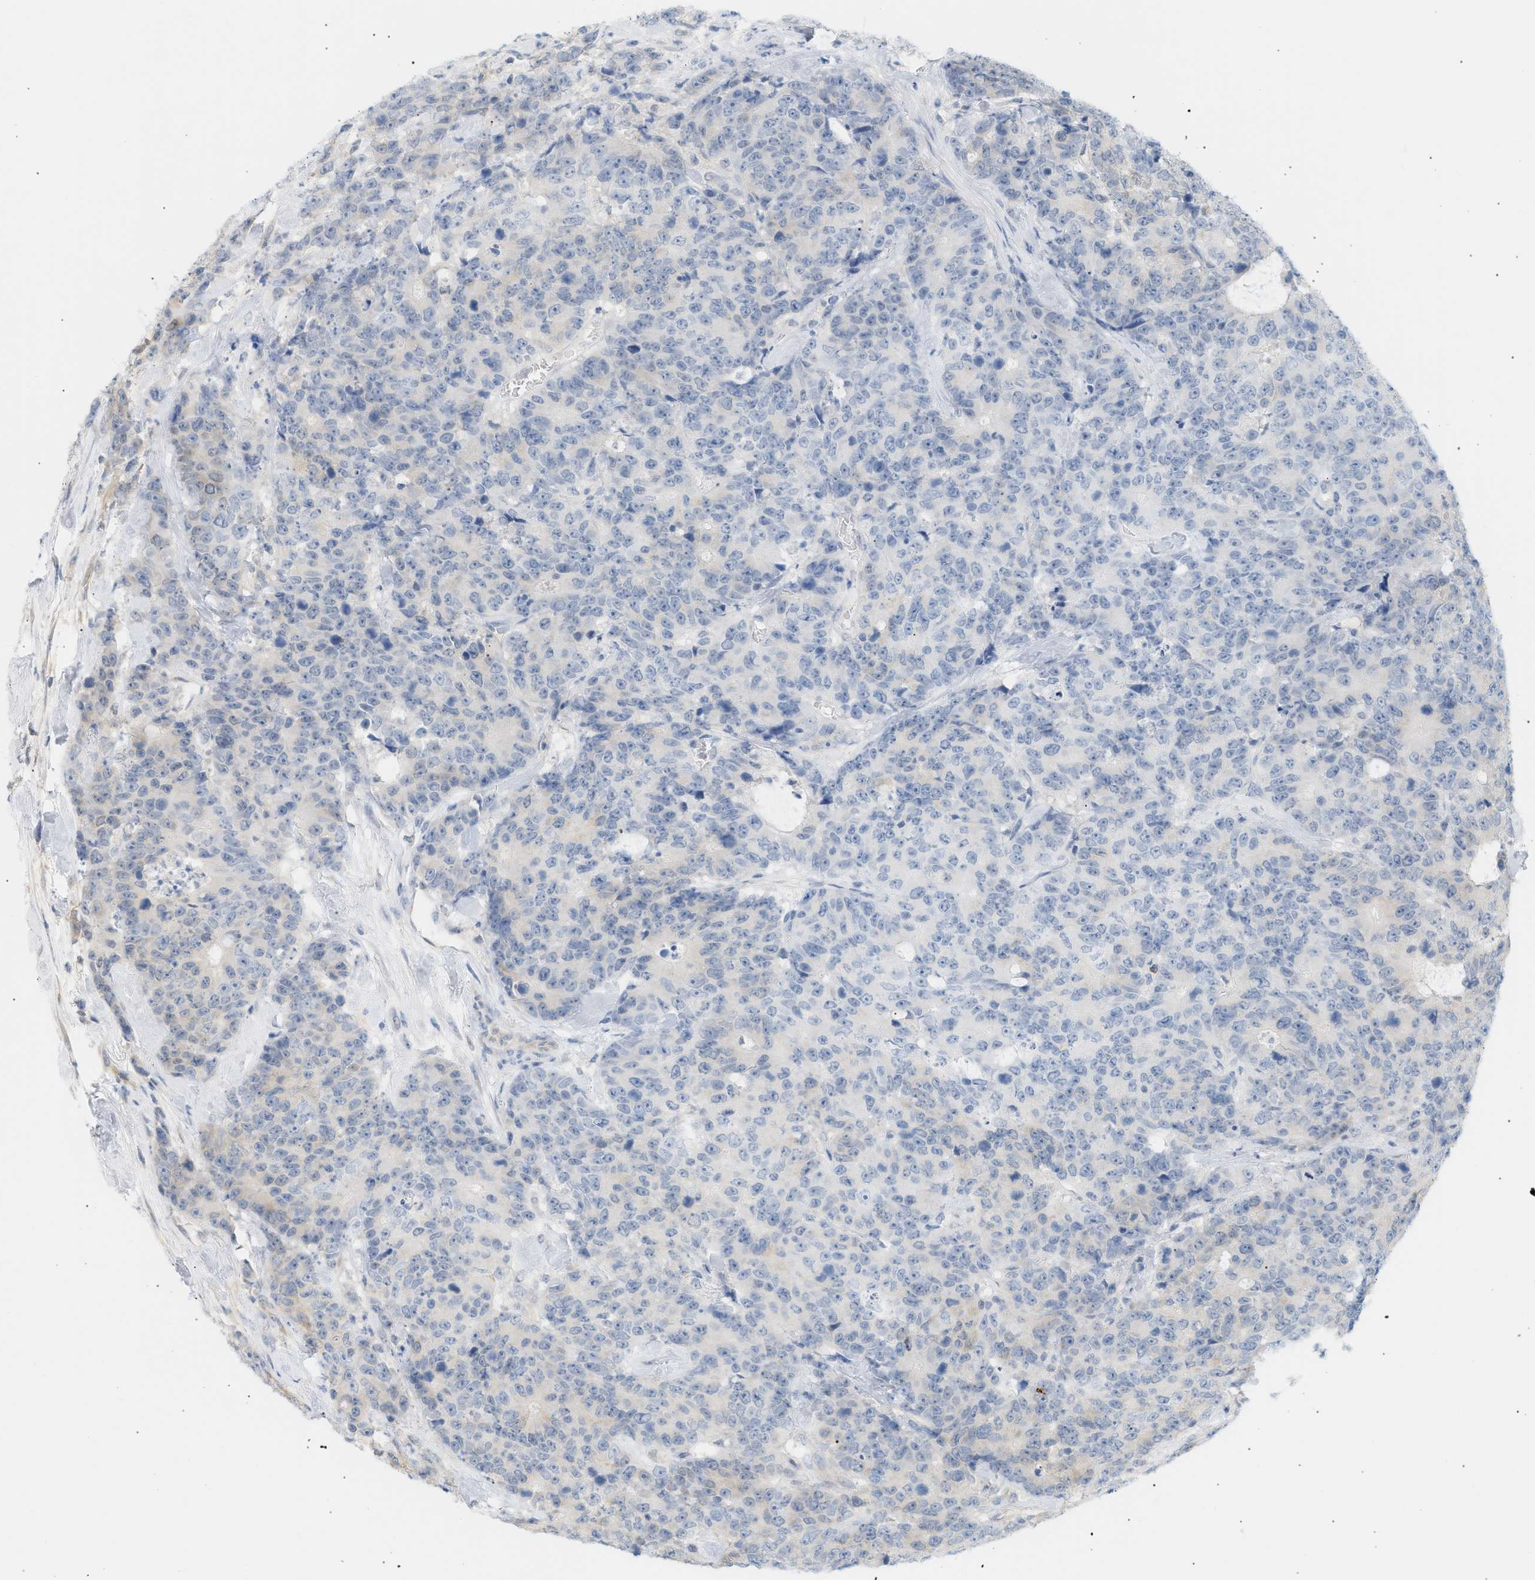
{"staining": {"intensity": "weak", "quantity": "25%-75%", "location": "cytoplasmic/membranous"}, "tissue": "colorectal cancer", "cell_type": "Tumor cells", "image_type": "cancer", "snomed": [{"axis": "morphology", "description": "Adenocarcinoma, NOS"}, {"axis": "topography", "description": "Colon"}], "caption": "The histopathology image demonstrates staining of colorectal cancer, revealing weak cytoplasmic/membranous protein expression (brown color) within tumor cells.", "gene": "SHC1", "patient": {"sex": "female", "age": 86}}